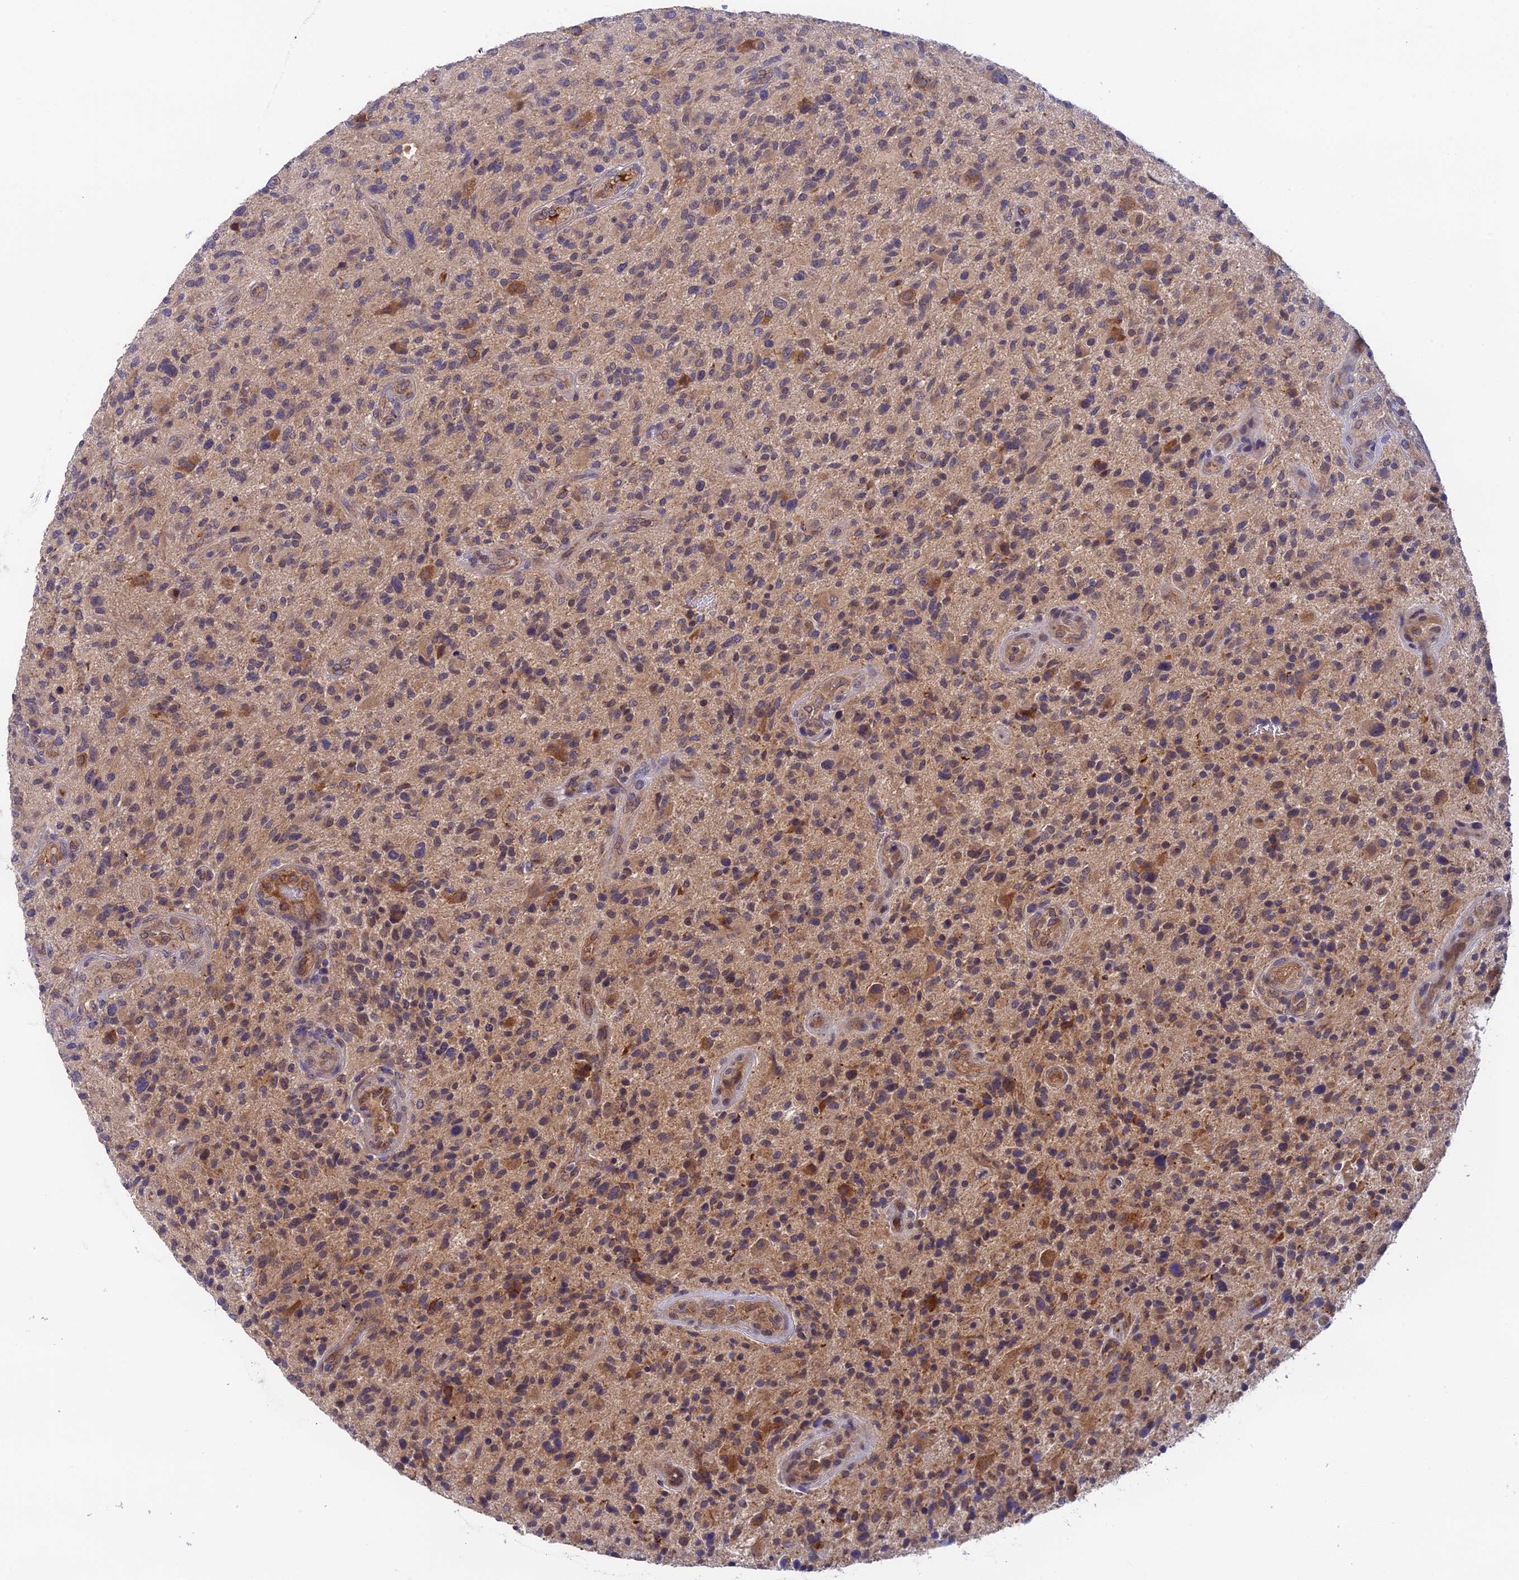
{"staining": {"intensity": "moderate", "quantity": ">75%", "location": "cytoplasmic/membranous"}, "tissue": "glioma", "cell_type": "Tumor cells", "image_type": "cancer", "snomed": [{"axis": "morphology", "description": "Glioma, malignant, High grade"}, {"axis": "topography", "description": "Brain"}], "caption": "Moderate cytoplasmic/membranous staining for a protein is identified in approximately >75% of tumor cells of glioma using IHC.", "gene": "RANBP6", "patient": {"sex": "male", "age": 47}}